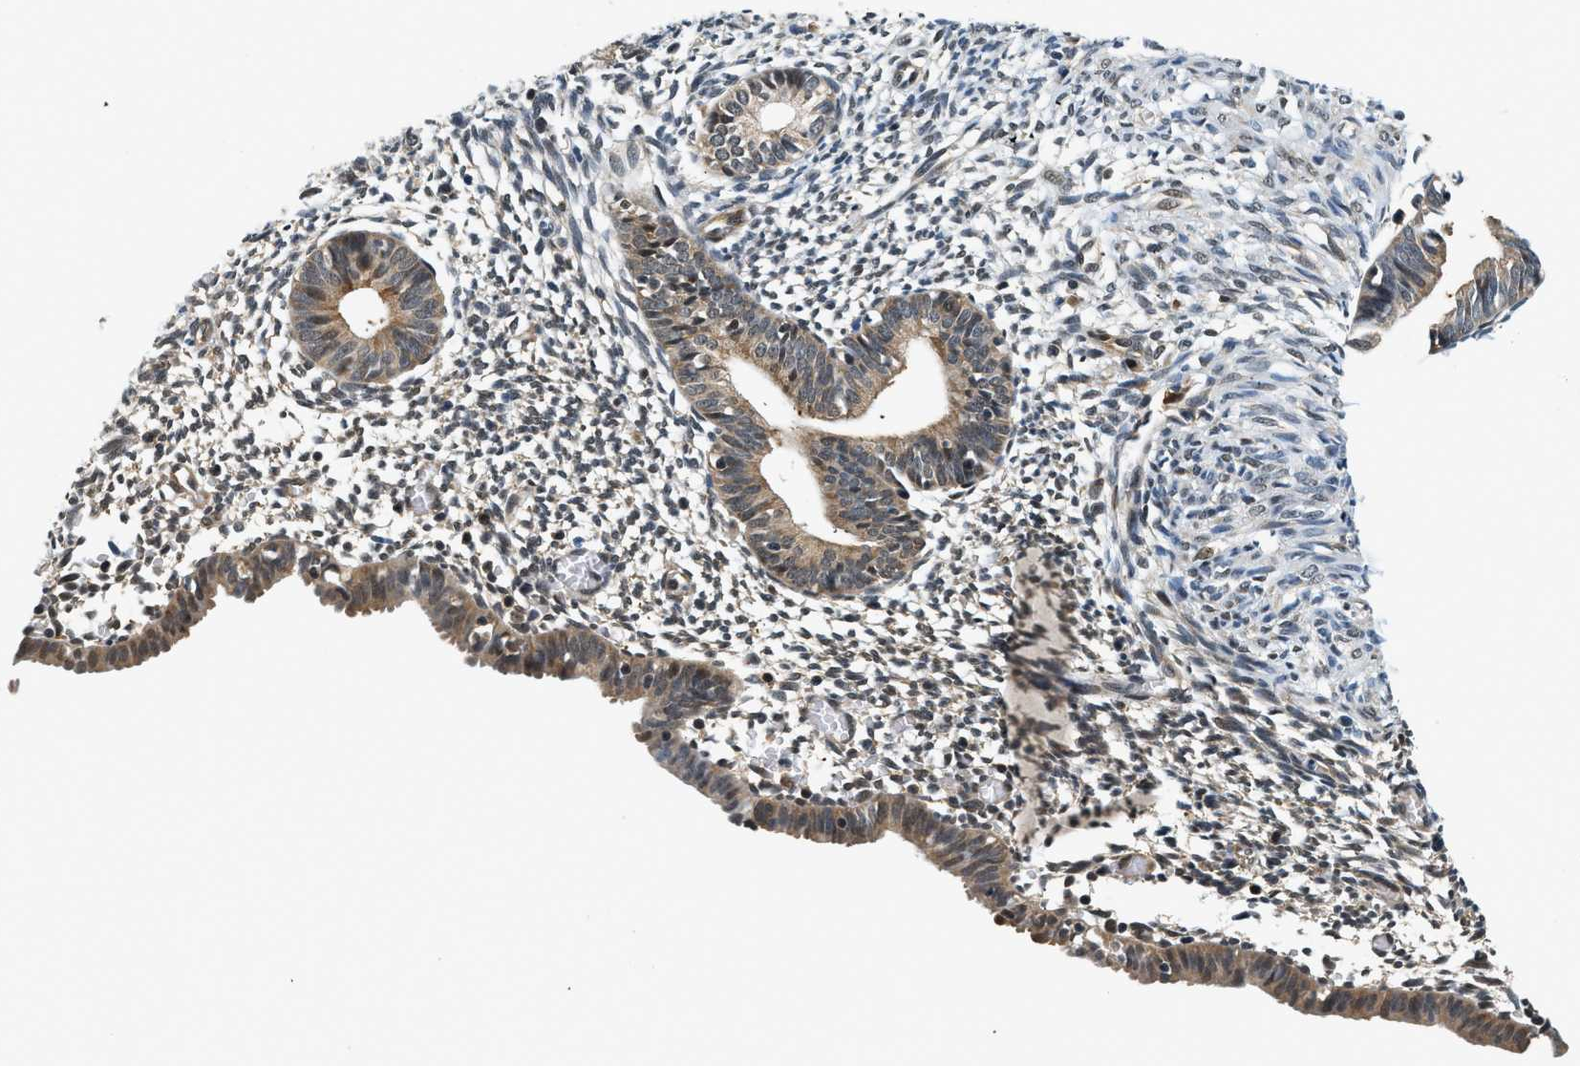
{"staining": {"intensity": "negative", "quantity": "none", "location": "none"}, "tissue": "endometrium", "cell_type": "Cells in endometrial stroma", "image_type": "normal", "snomed": [{"axis": "morphology", "description": "Normal tissue, NOS"}, {"axis": "morphology", "description": "Atrophy, NOS"}, {"axis": "topography", "description": "Uterus"}, {"axis": "topography", "description": "Endometrium"}], "caption": "Protein analysis of normal endometrium shows no significant staining in cells in endometrial stroma.", "gene": "PSMD3", "patient": {"sex": "female", "age": 68}}